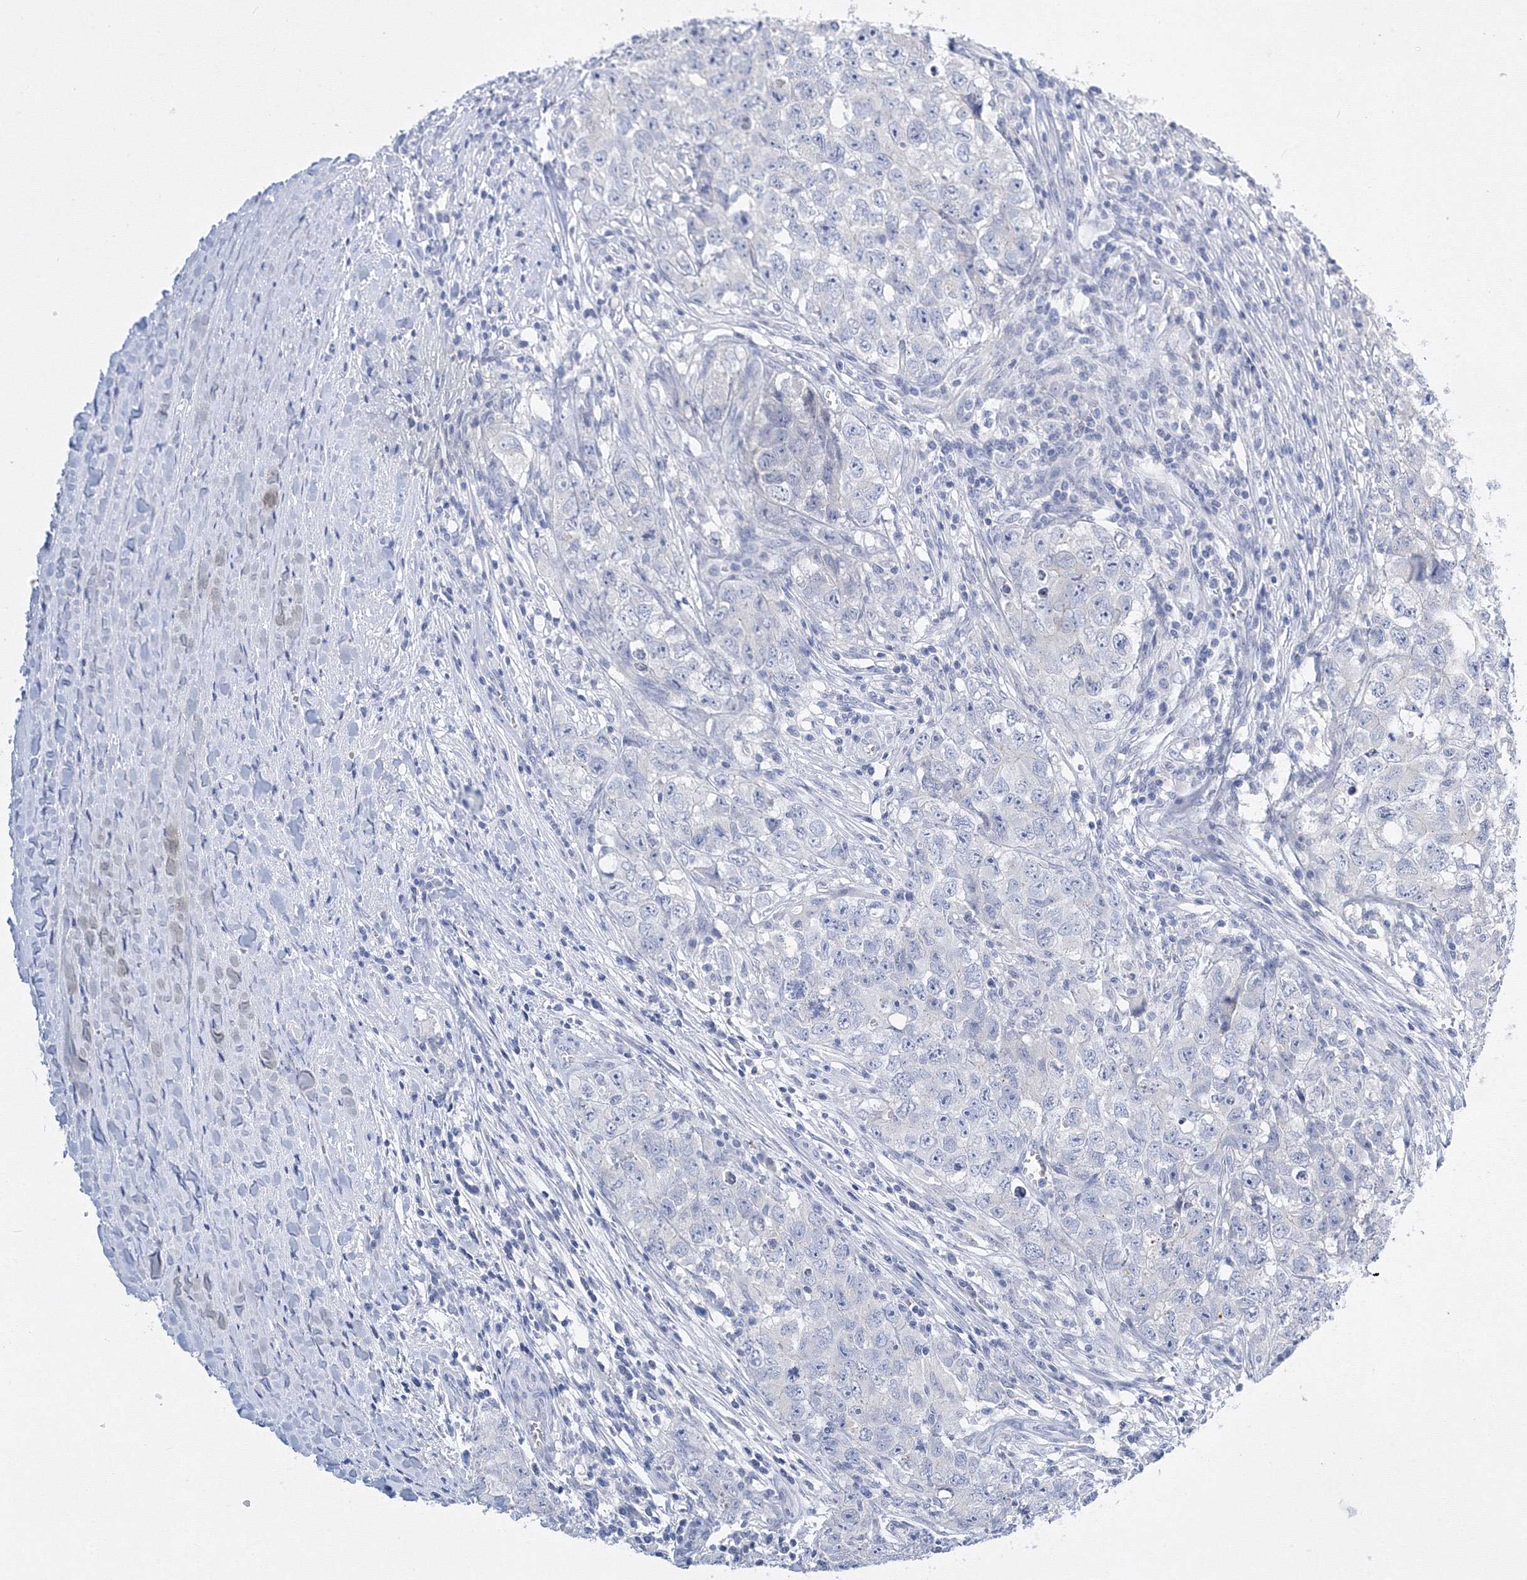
{"staining": {"intensity": "negative", "quantity": "none", "location": "none"}, "tissue": "testis cancer", "cell_type": "Tumor cells", "image_type": "cancer", "snomed": [{"axis": "morphology", "description": "Seminoma, NOS"}, {"axis": "morphology", "description": "Carcinoma, Embryonal, NOS"}, {"axis": "topography", "description": "Testis"}], "caption": "IHC photomicrograph of human testis seminoma stained for a protein (brown), which demonstrates no positivity in tumor cells. The staining is performed using DAB brown chromogen with nuclei counter-stained in using hematoxylin.", "gene": "AASDH", "patient": {"sex": "male", "age": 43}}